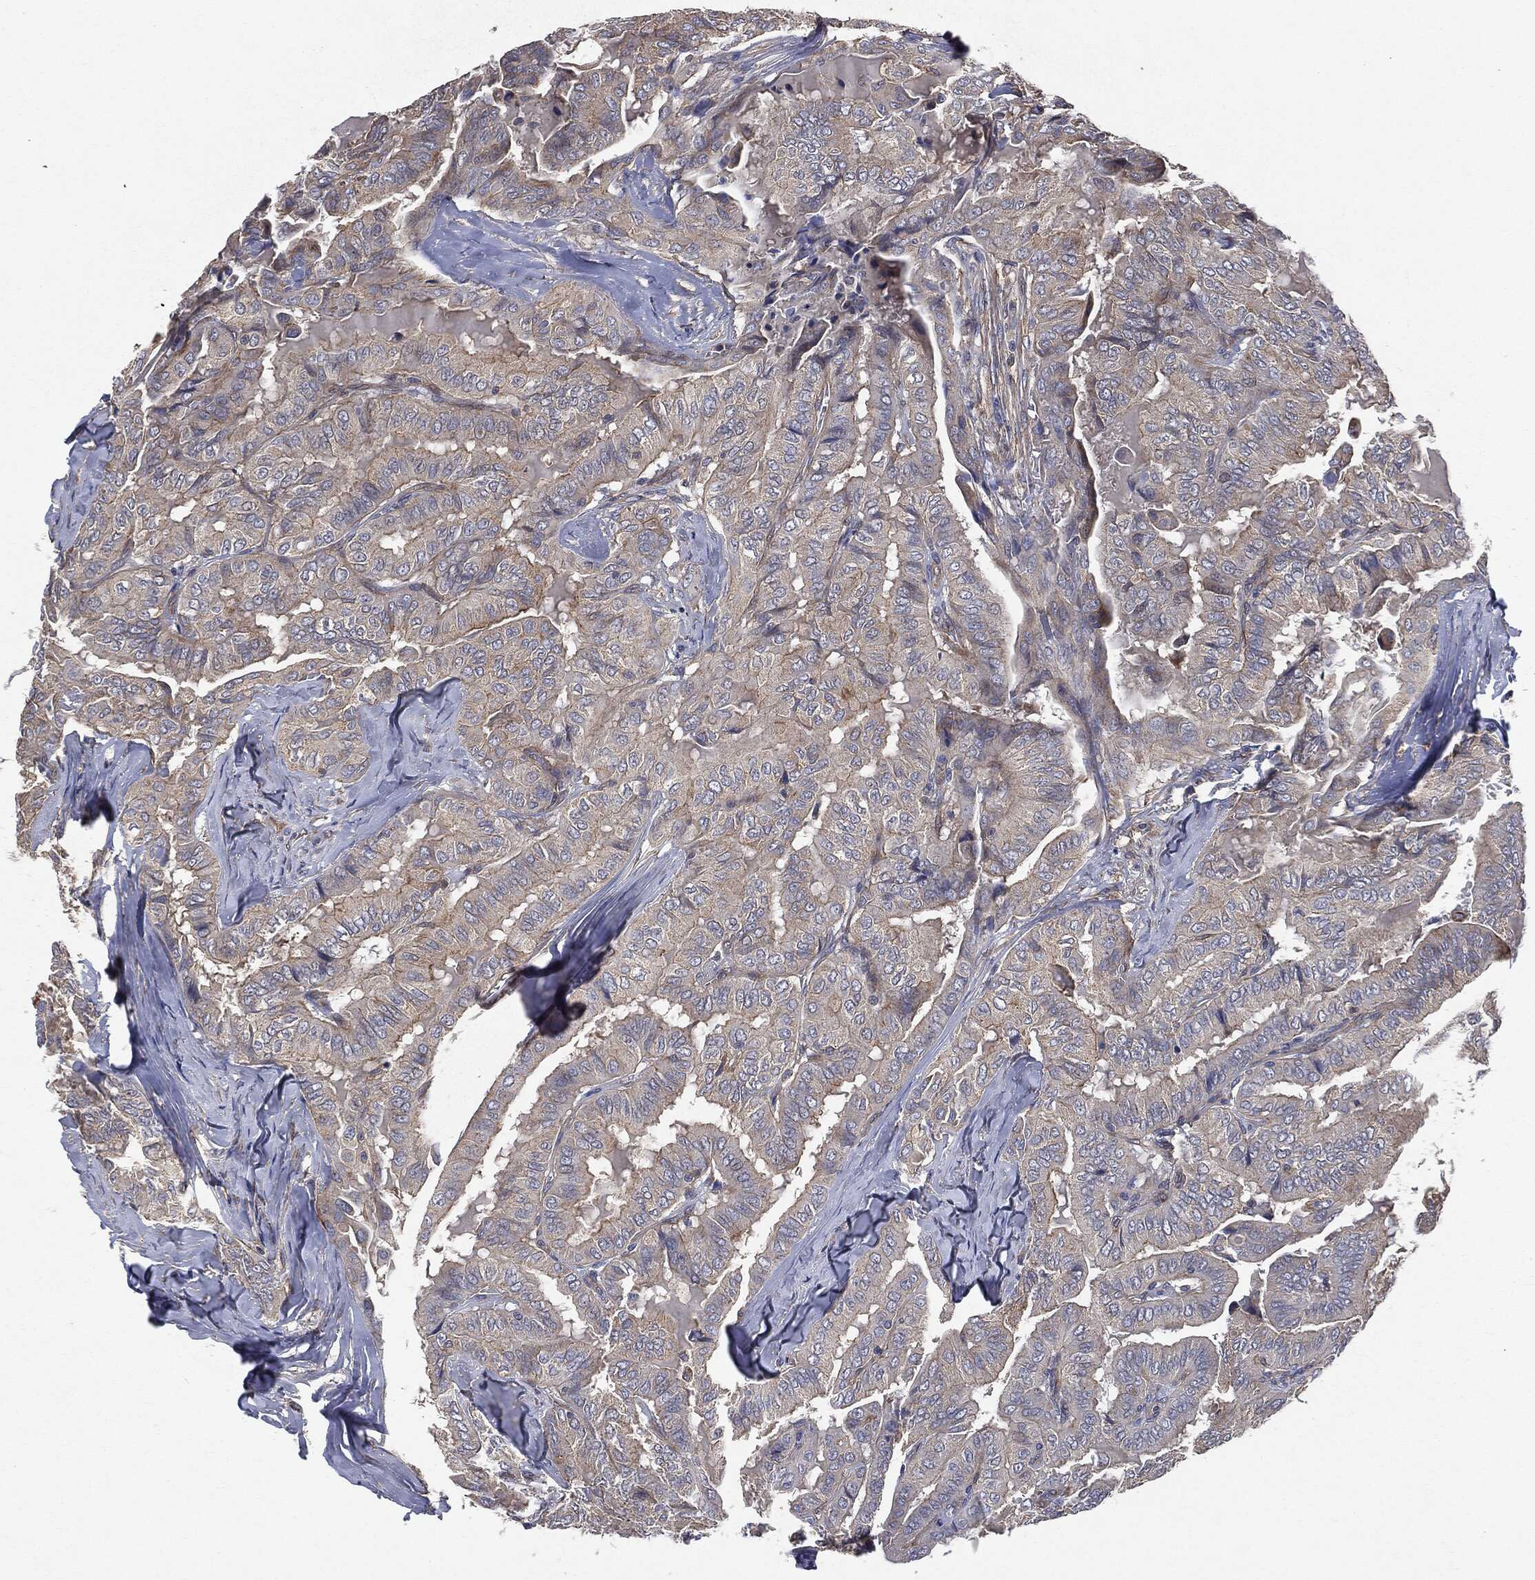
{"staining": {"intensity": "moderate", "quantity": "<25%", "location": "cytoplasmic/membranous"}, "tissue": "thyroid cancer", "cell_type": "Tumor cells", "image_type": "cancer", "snomed": [{"axis": "morphology", "description": "Papillary adenocarcinoma, NOS"}, {"axis": "topography", "description": "Thyroid gland"}], "caption": "Tumor cells show moderate cytoplasmic/membranous expression in about <25% of cells in papillary adenocarcinoma (thyroid).", "gene": "EPS15L1", "patient": {"sex": "female", "age": 68}}